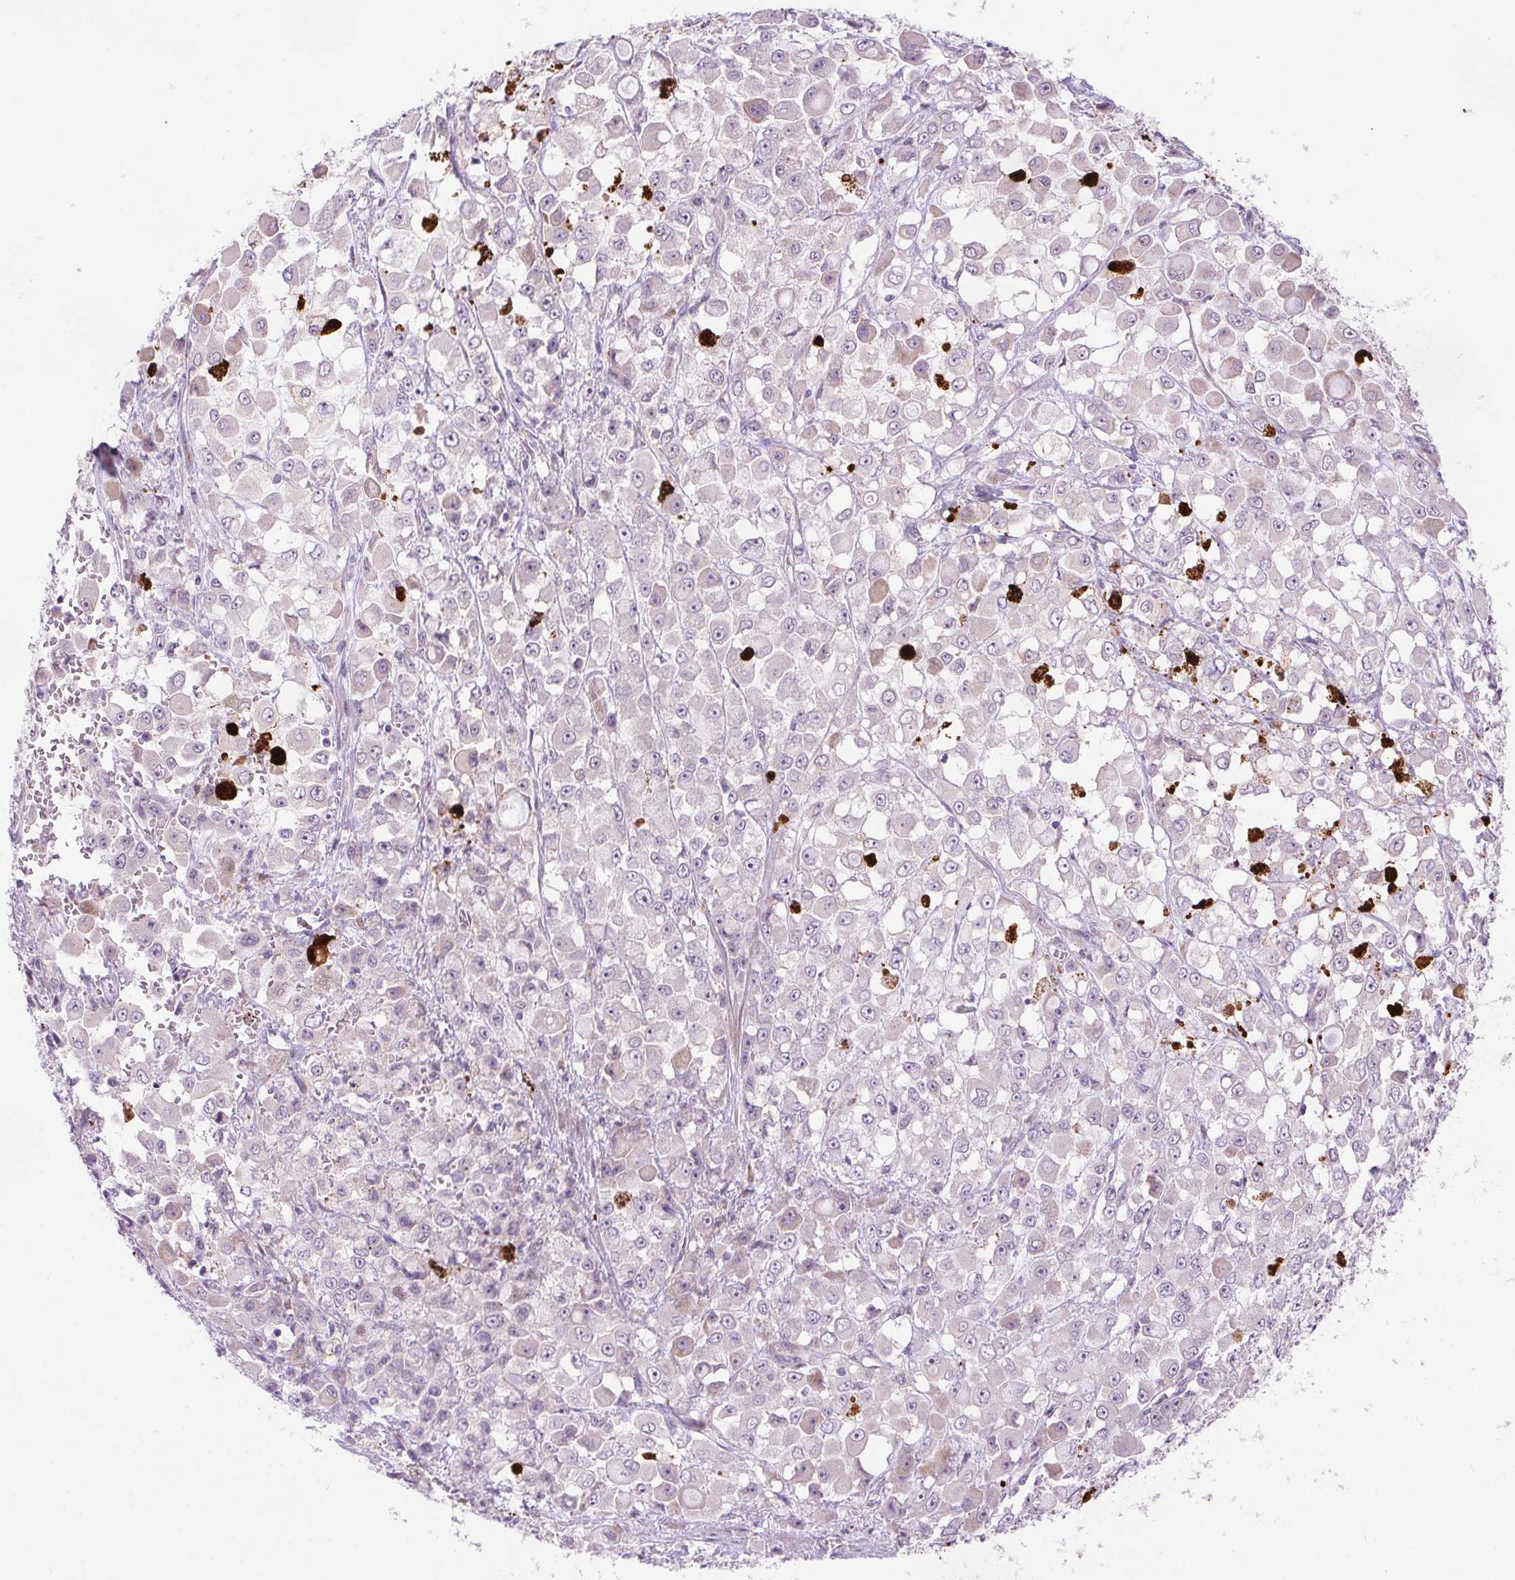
{"staining": {"intensity": "negative", "quantity": "none", "location": "none"}, "tissue": "stomach cancer", "cell_type": "Tumor cells", "image_type": "cancer", "snomed": [{"axis": "morphology", "description": "Adenocarcinoma, NOS"}, {"axis": "topography", "description": "Stomach"}], "caption": "An immunohistochemistry (IHC) photomicrograph of stomach cancer (adenocarcinoma) is shown. There is no staining in tumor cells of stomach cancer (adenocarcinoma).", "gene": "LRRTM1", "patient": {"sex": "female", "age": 76}}